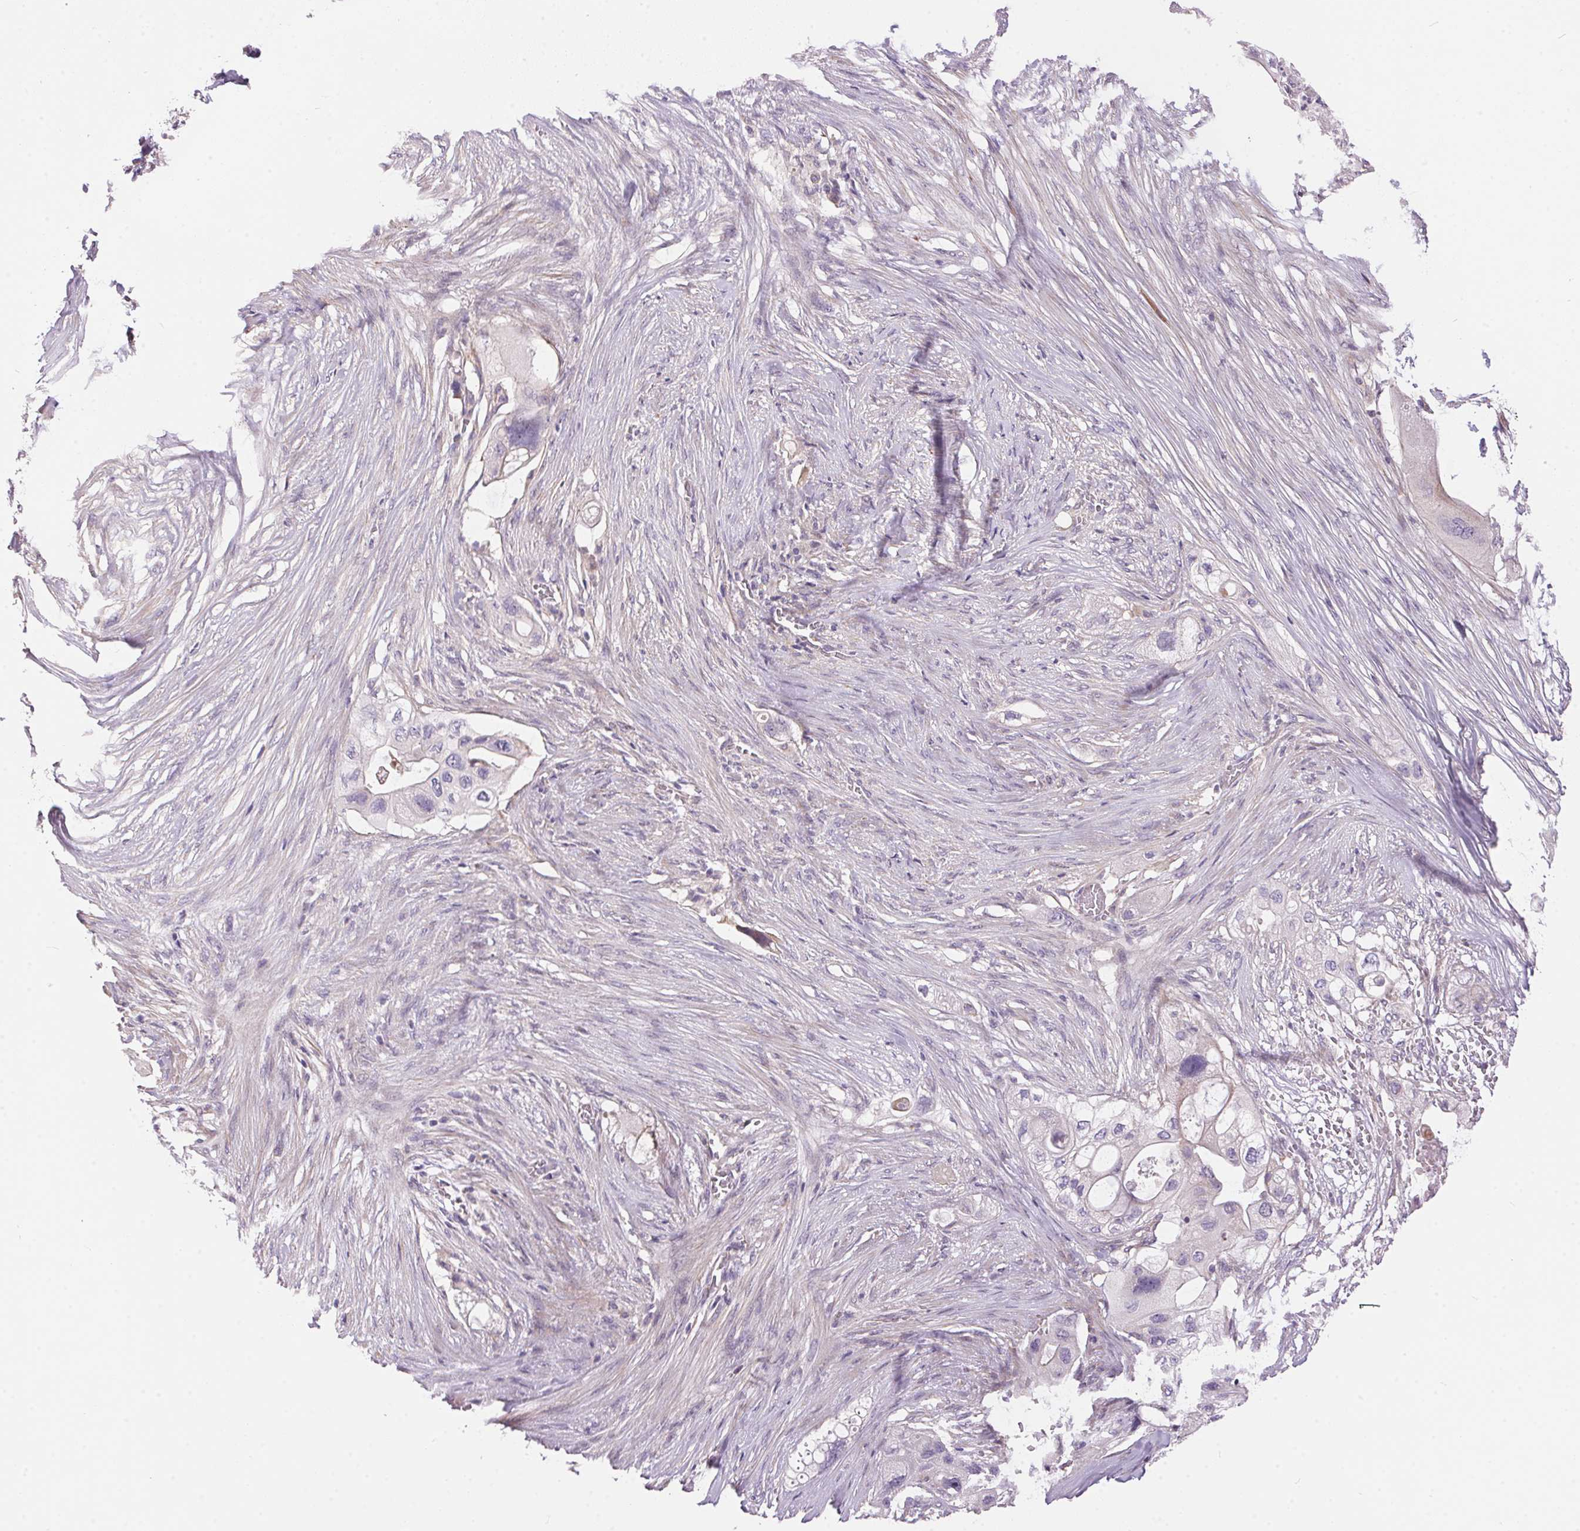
{"staining": {"intensity": "negative", "quantity": "none", "location": "none"}, "tissue": "pancreatic cancer", "cell_type": "Tumor cells", "image_type": "cancer", "snomed": [{"axis": "morphology", "description": "Adenocarcinoma, NOS"}, {"axis": "topography", "description": "Pancreas"}], "caption": "Tumor cells are negative for protein expression in human pancreatic cancer. Brightfield microscopy of immunohistochemistry (IHC) stained with DAB (3,3'-diaminobenzidine) (brown) and hematoxylin (blue), captured at high magnification.", "gene": "UNC13B", "patient": {"sex": "female", "age": 72}}